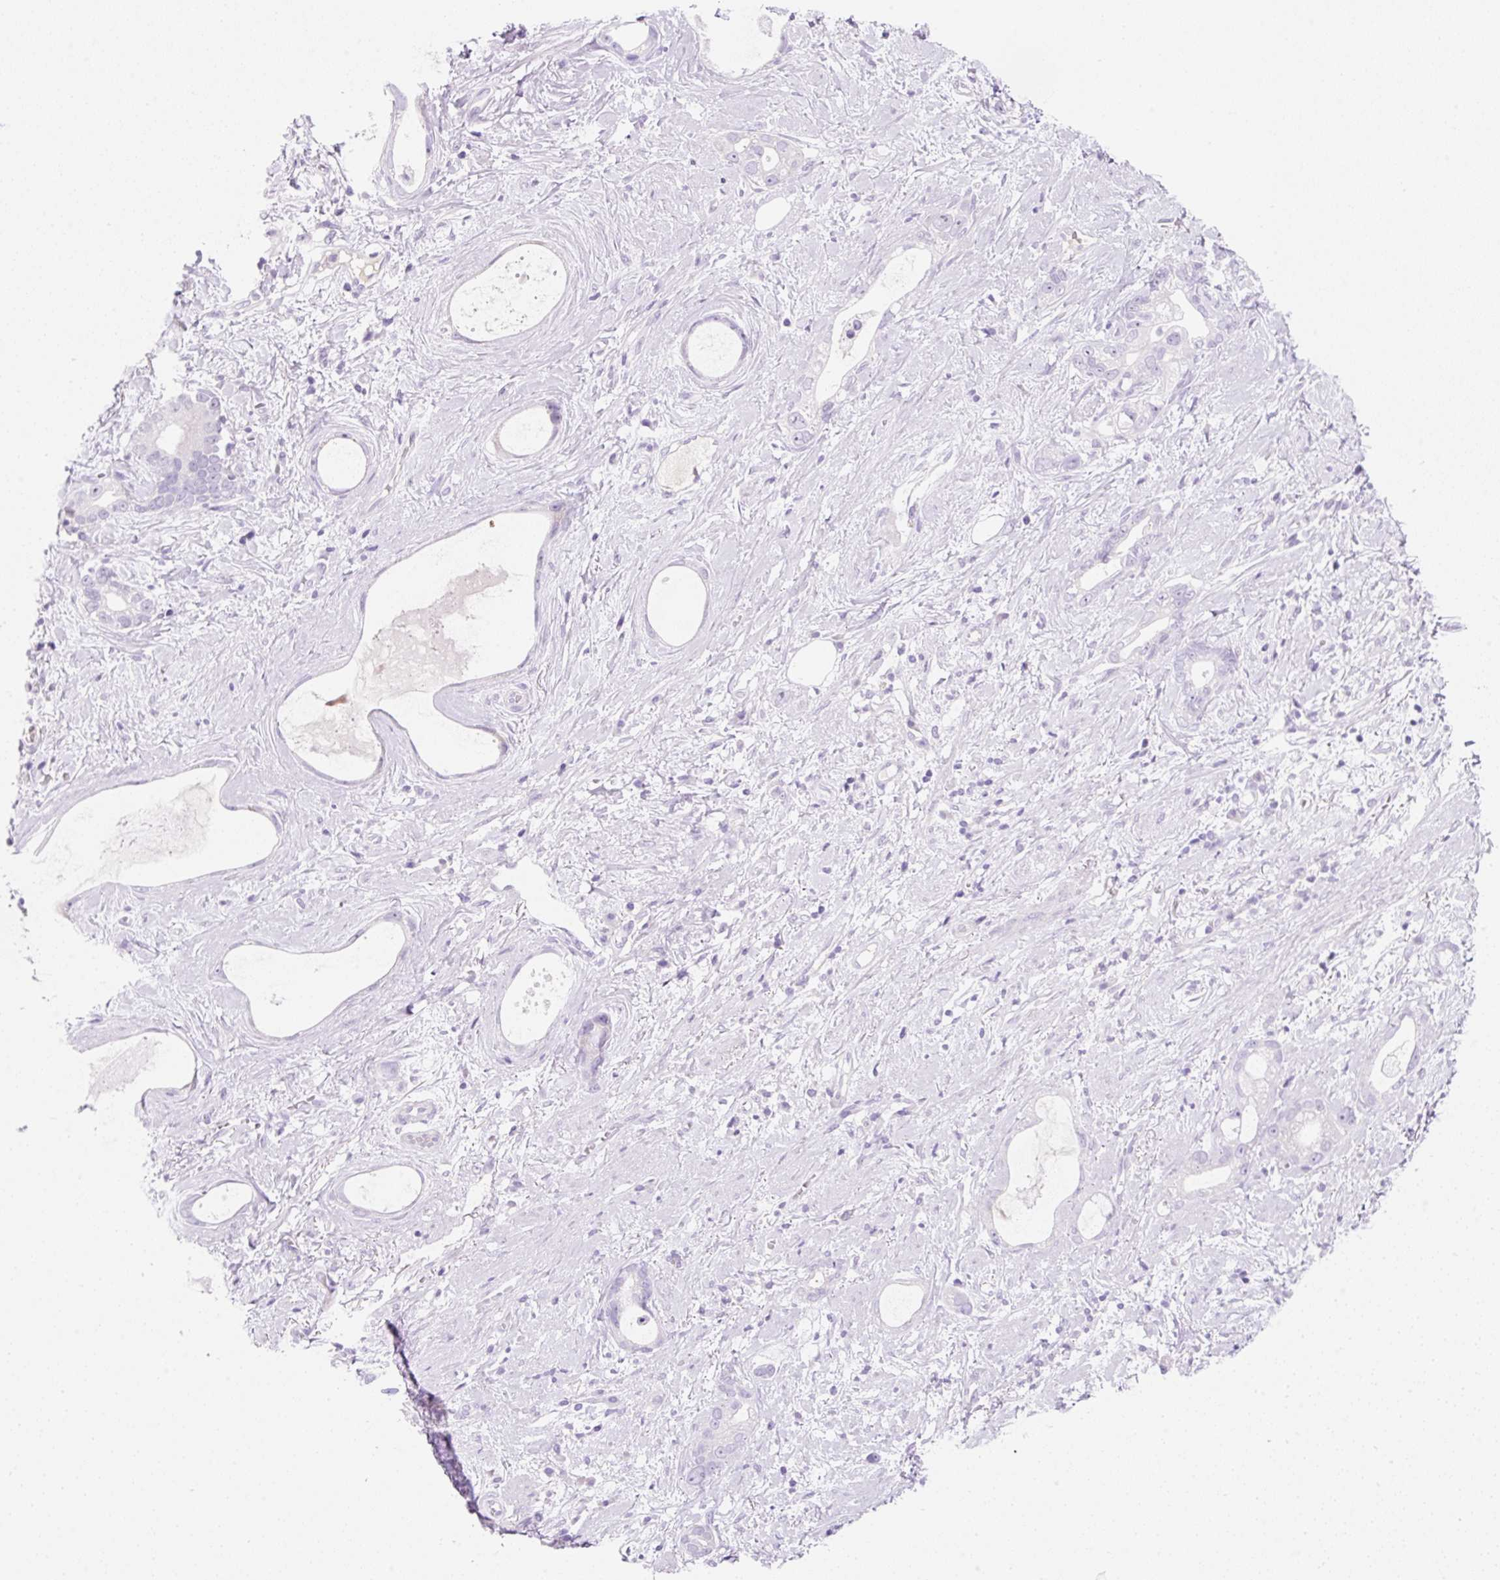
{"staining": {"intensity": "negative", "quantity": "none", "location": "none"}, "tissue": "stomach cancer", "cell_type": "Tumor cells", "image_type": "cancer", "snomed": [{"axis": "morphology", "description": "Adenocarcinoma, NOS"}, {"axis": "topography", "description": "Stomach"}], "caption": "Tumor cells are negative for protein expression in human stomach cancer (adenocarcinoma). Brightfield microscopy of immunohistochemistry (IHC) stained with DAB (brown) and hematoxylin (blue), captured at high magnification.", "gene": "ZNF121", "patient": {"sex": "male", "age": 55}}